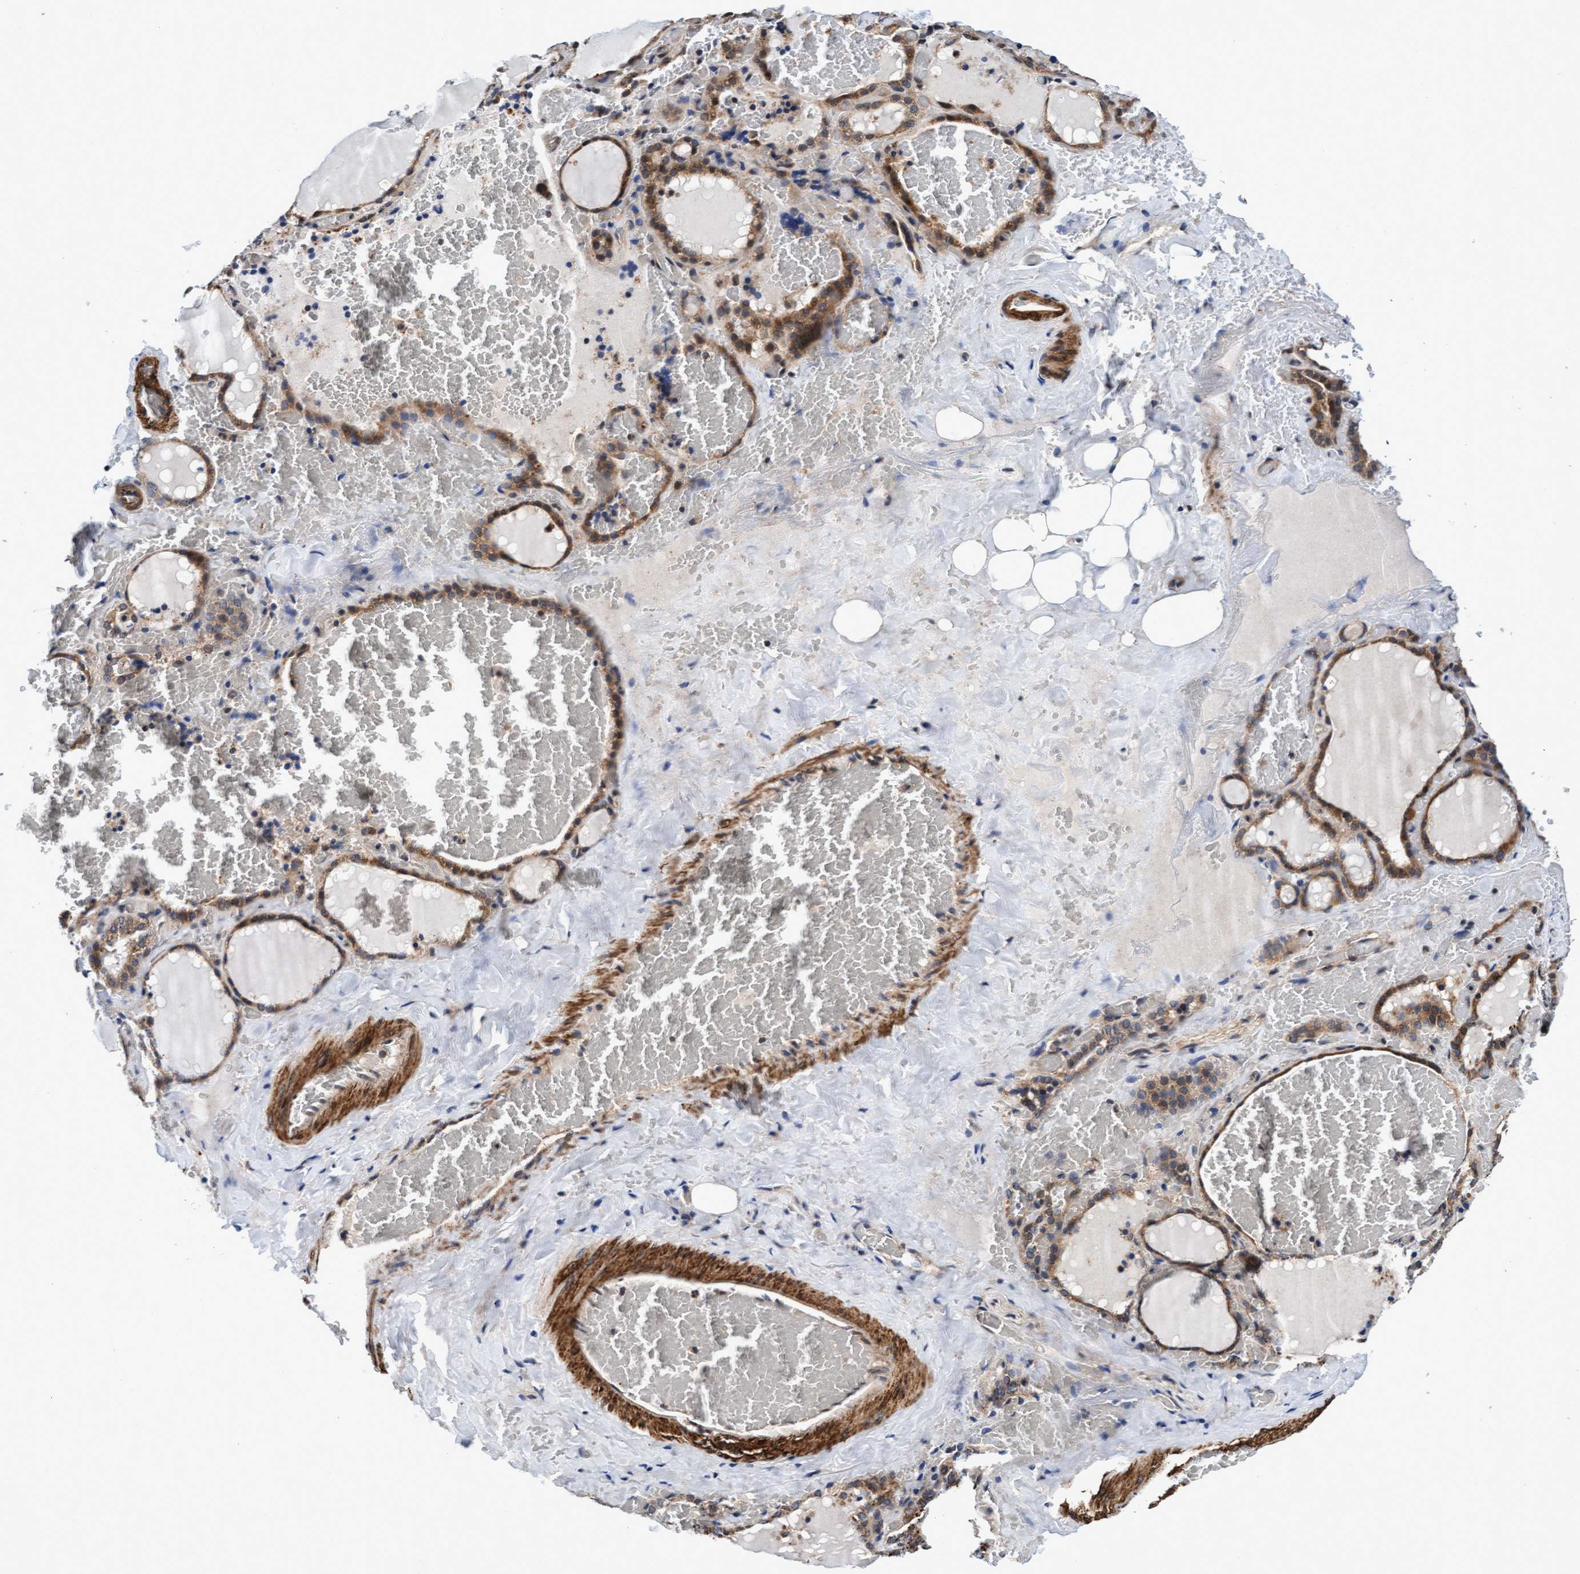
{"staining": {"intensity": "moderate", "quantity": ">75%", "location": "cytoplasmic/membranous"}, "tissue": "thyroid gland", "cell_type": "Glandular cells", "image_type": "normal", "snomed": [{"axis": "morphology", "description": "Normal tissue, NOS"}, {"axis": "topography", "description": "Thyroid gland"}], "caption": "DAB immunohistochemical staining of unremarkable thyroid gland demonstrates moderate cytoplasmic/membranous protein staining in about >75% of glandular cells. (DAB IHC, brown staining for protein, blue staining for nuclei).", "gene": "EFCAB13", "patient": {"sex": "female", "age": 22}}